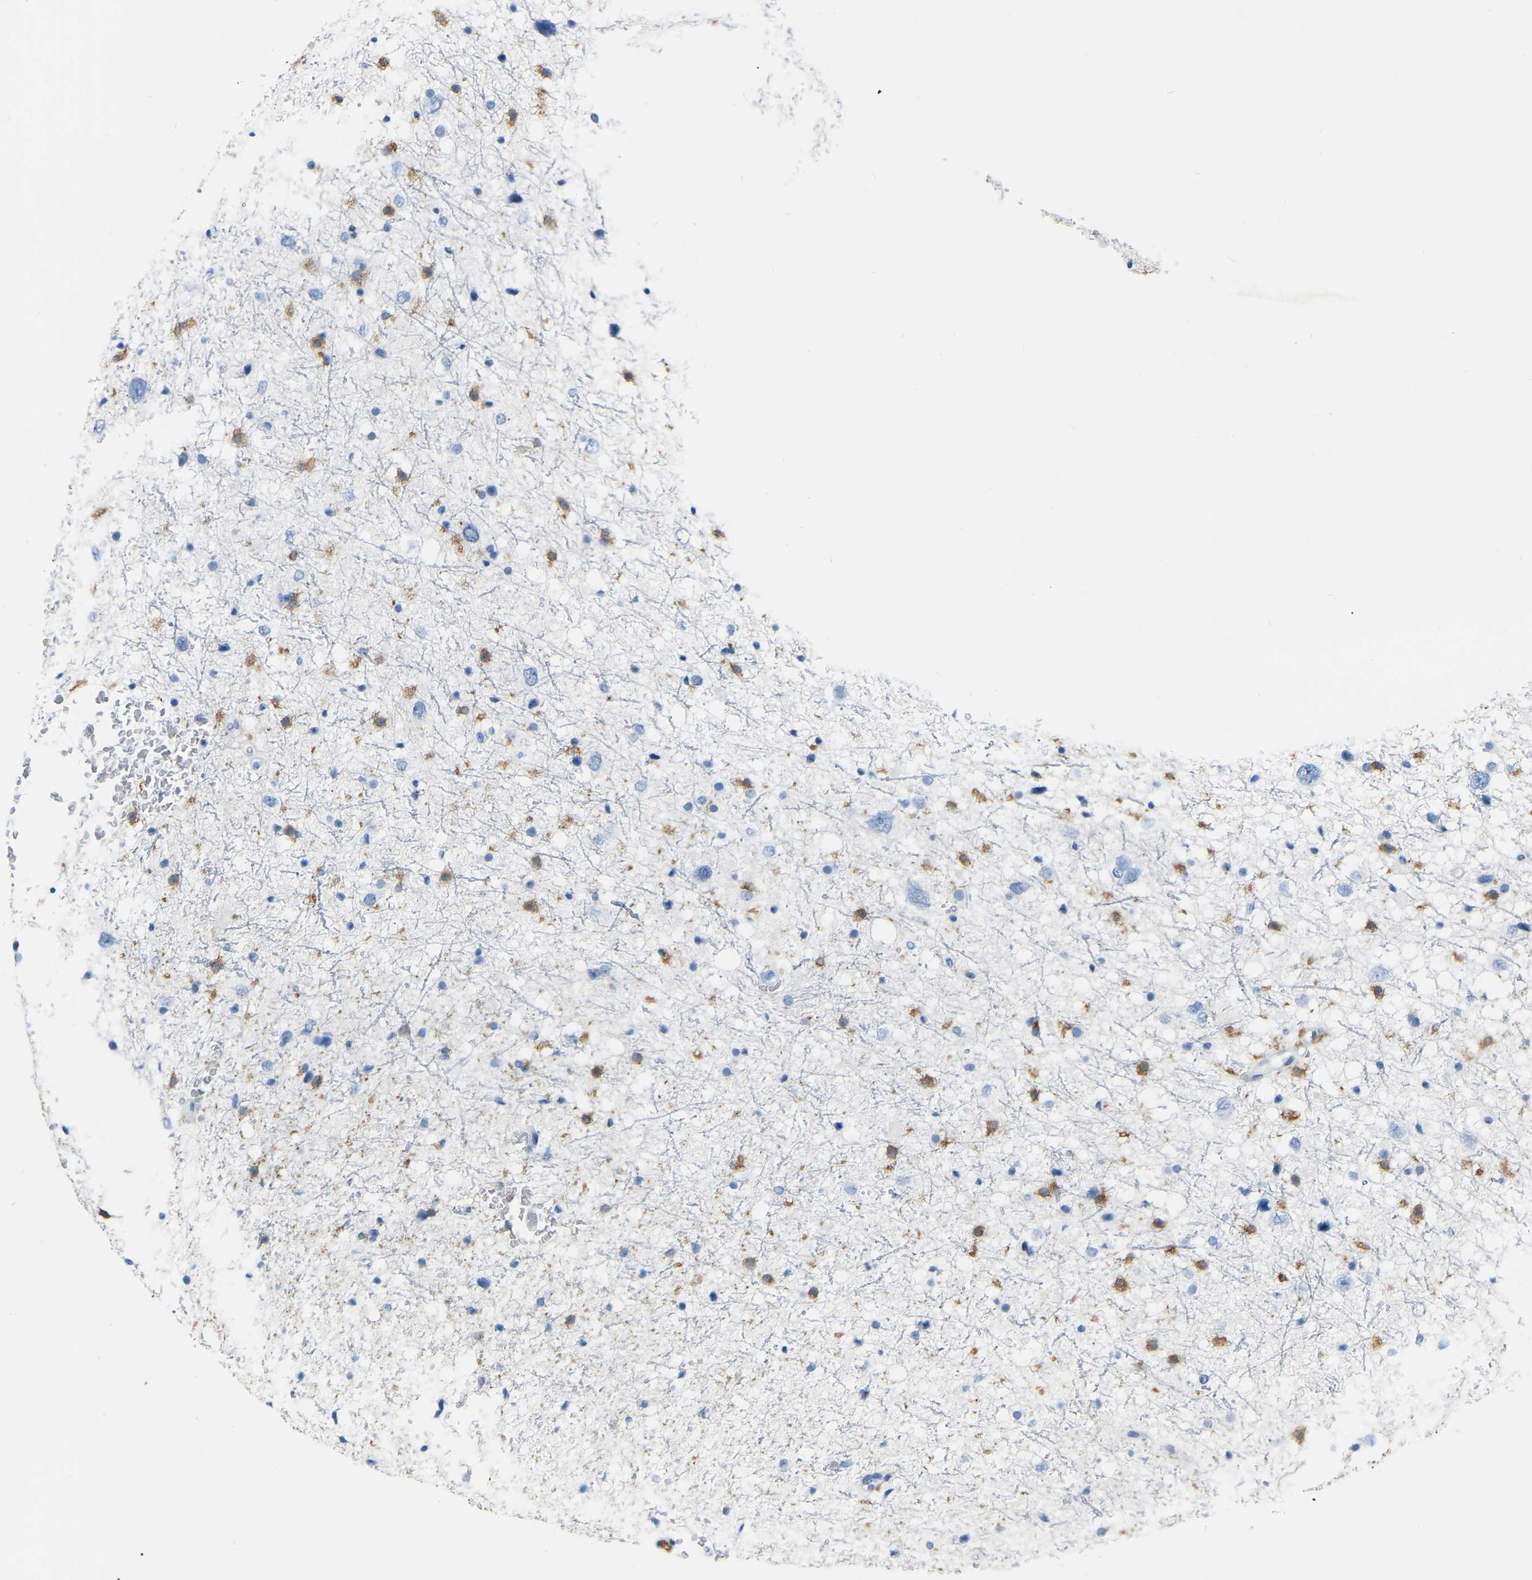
{"staining": {"intensity": "moderate", "quantity": "<25%", "location": "cytoplasmic/membranous"}, "tissue": "glioma", "cell_type": "Tumor cells", "image_type": "cancer", "snomed": [{"axis": "morphology", "description": "Glioma, malignant, Low grade"}, {"axis": "topography", "description": "Brain"}], "caption": "A brown stain labels moderate cytoplasmic/membranous staining of a protein in glioma tumor cells. The protein of interest is shown in brown color, while the nuclei are stained blue.", "gene": "ARHGAP45", "patient": {"sex": "female", "age": 37}}